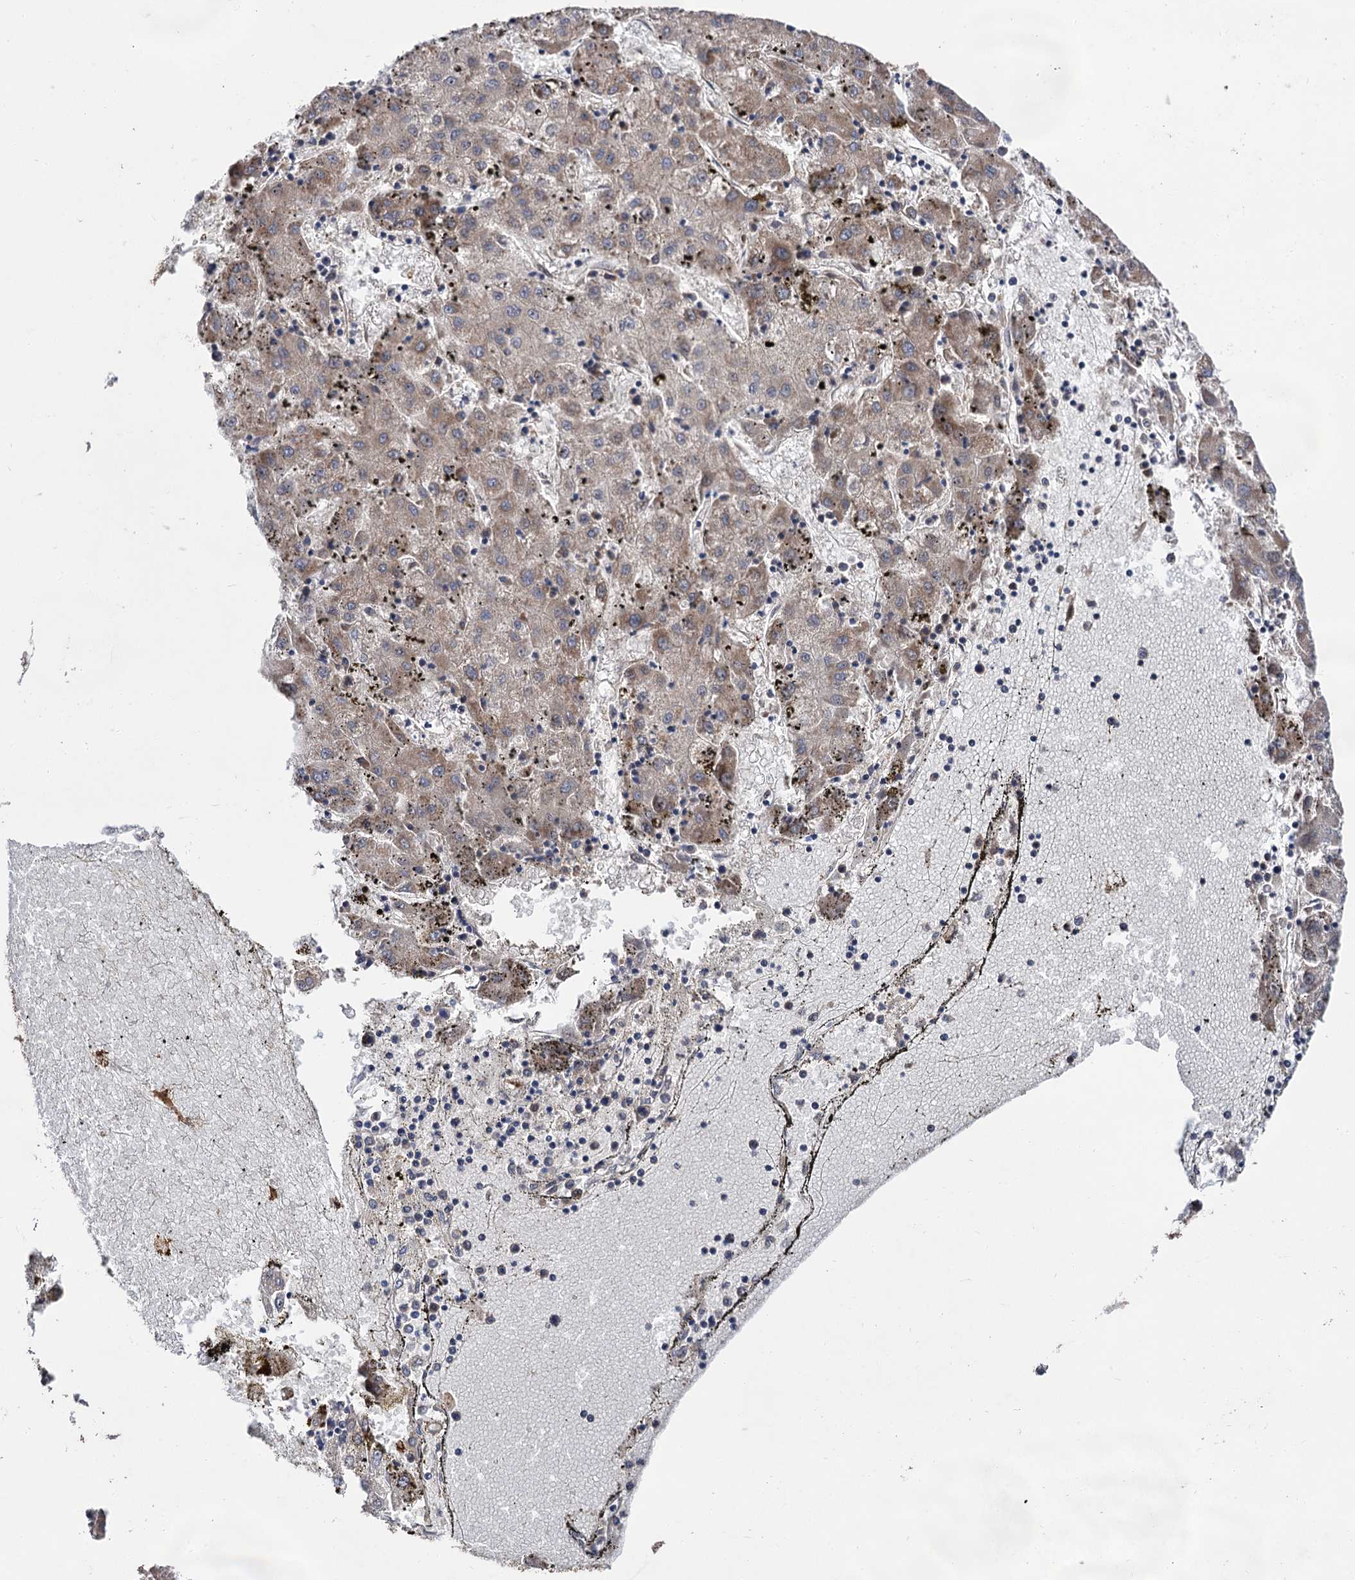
{"staining": {"intensity": "weak", "quantity": "25%-75%", "location": "cytoplasmic/membranous"}, "tissue": "liver cancer", "cell_type": "Tumor cells", "image_type": "cancer", "snomed": [{"axis": "morphology", "description": "Carcinoma, Hepatocellular, NOS"}, {"axis": "topography", "description": "Liver"}], "caption": "Liver cancer (hepatocellular carcinoma) was stained to show a protein in brown. There is low levels of weak cytoplasmic/membranous positivity in about 25%-75% of tumor cells.", "gene": "NAA25", "patient": {"sex": "male", "age": 72}}